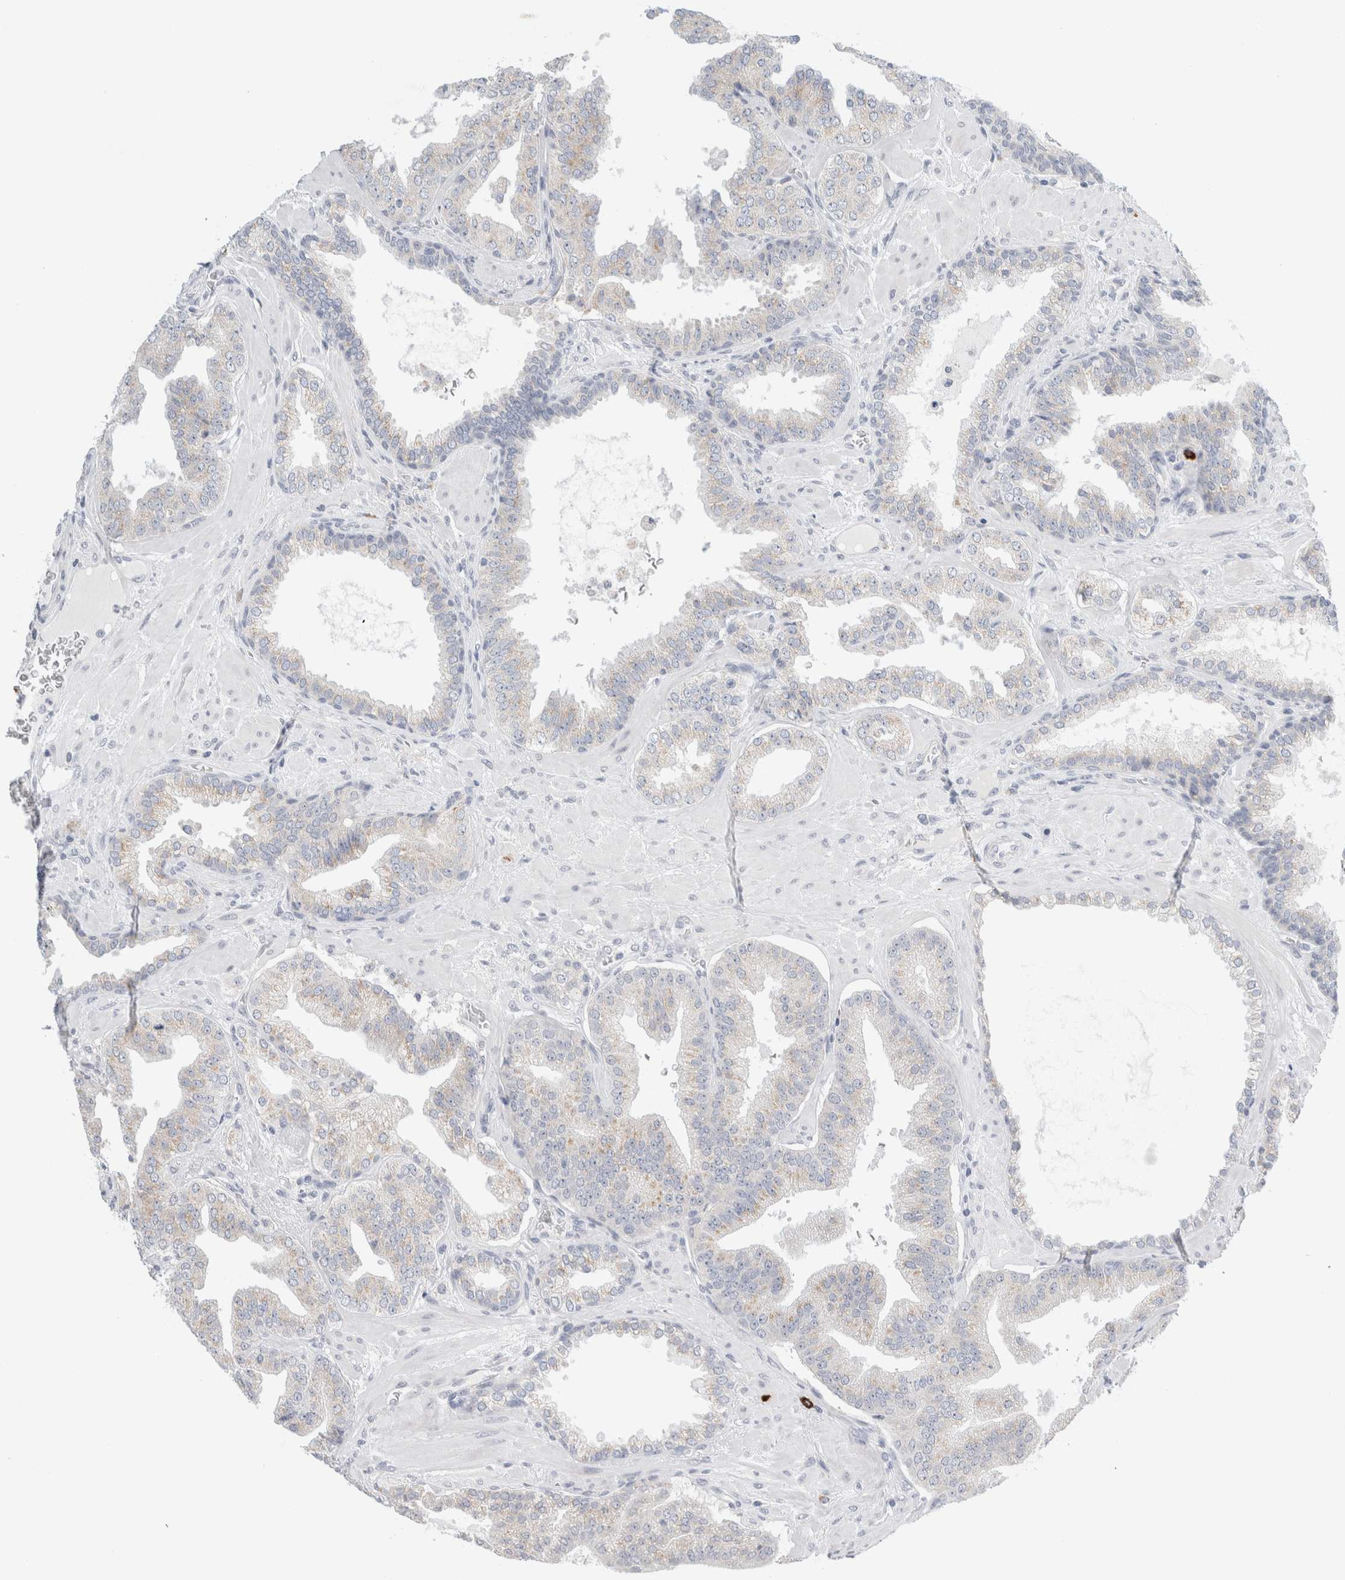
{"staining": {"intensity": "weak", "quantity": "<25%", "location": "cytoplasmic/membranous"}, "tissue": "prostate cancer", "cell_type": "Tumor cells", "image_type": "cancer", "snomed": [{"axis": "morphology", "description": "Adenocarcinoma, Low grade"}, {"axis": "topography", "description": "Prostate"}], "caption": "High power microscopy image of an immunohistochemistry (IHC) photomicrograph of prostate cancer, revealing no significant expression in tumor cells. (DAB (3,3'-diaminobenzidine) immunohistochemistry visualized using brightfield microscopy, high magnification).", "gene": "SLC22A12", "patient": {"sex": "male", "age": 62}}